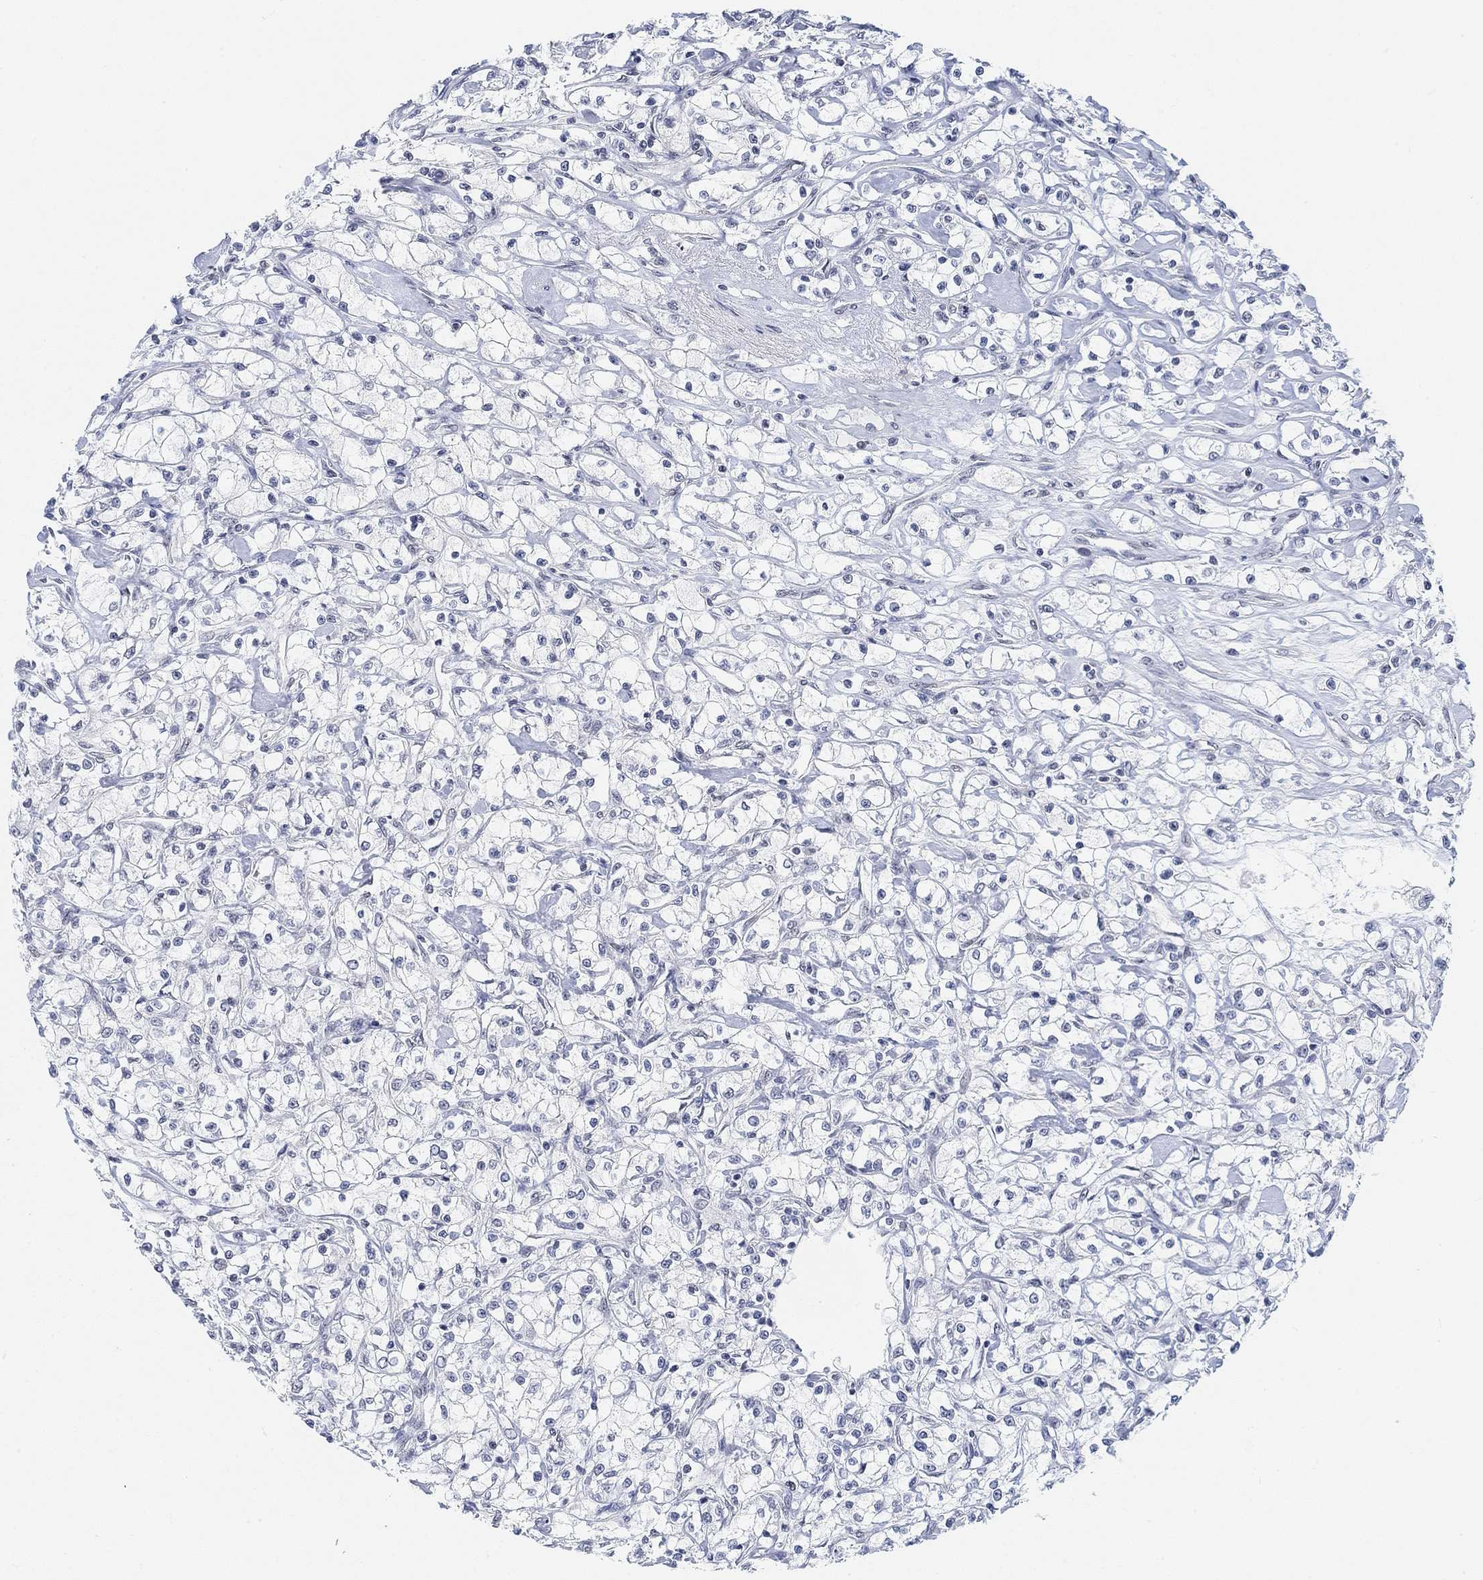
{"staining": {"intensity": "negative", "quantity": "none", "location": "none"}, "tissue": "renal cancer", "cell_type": "Tumor cells", "image_type": "cancer", "snomed": [{"axis": "morphology", "description": "Adenocarcinoma, NOS"}, {"axis": "topography", "description": "Kidney"}], "caption": "Human adenocarcinoma (renal) stained for a protein using immunohistochemistry displays no staining in tumor cells.", "gene": "PURG", "patient": {"sex": "female", "age": 59}}